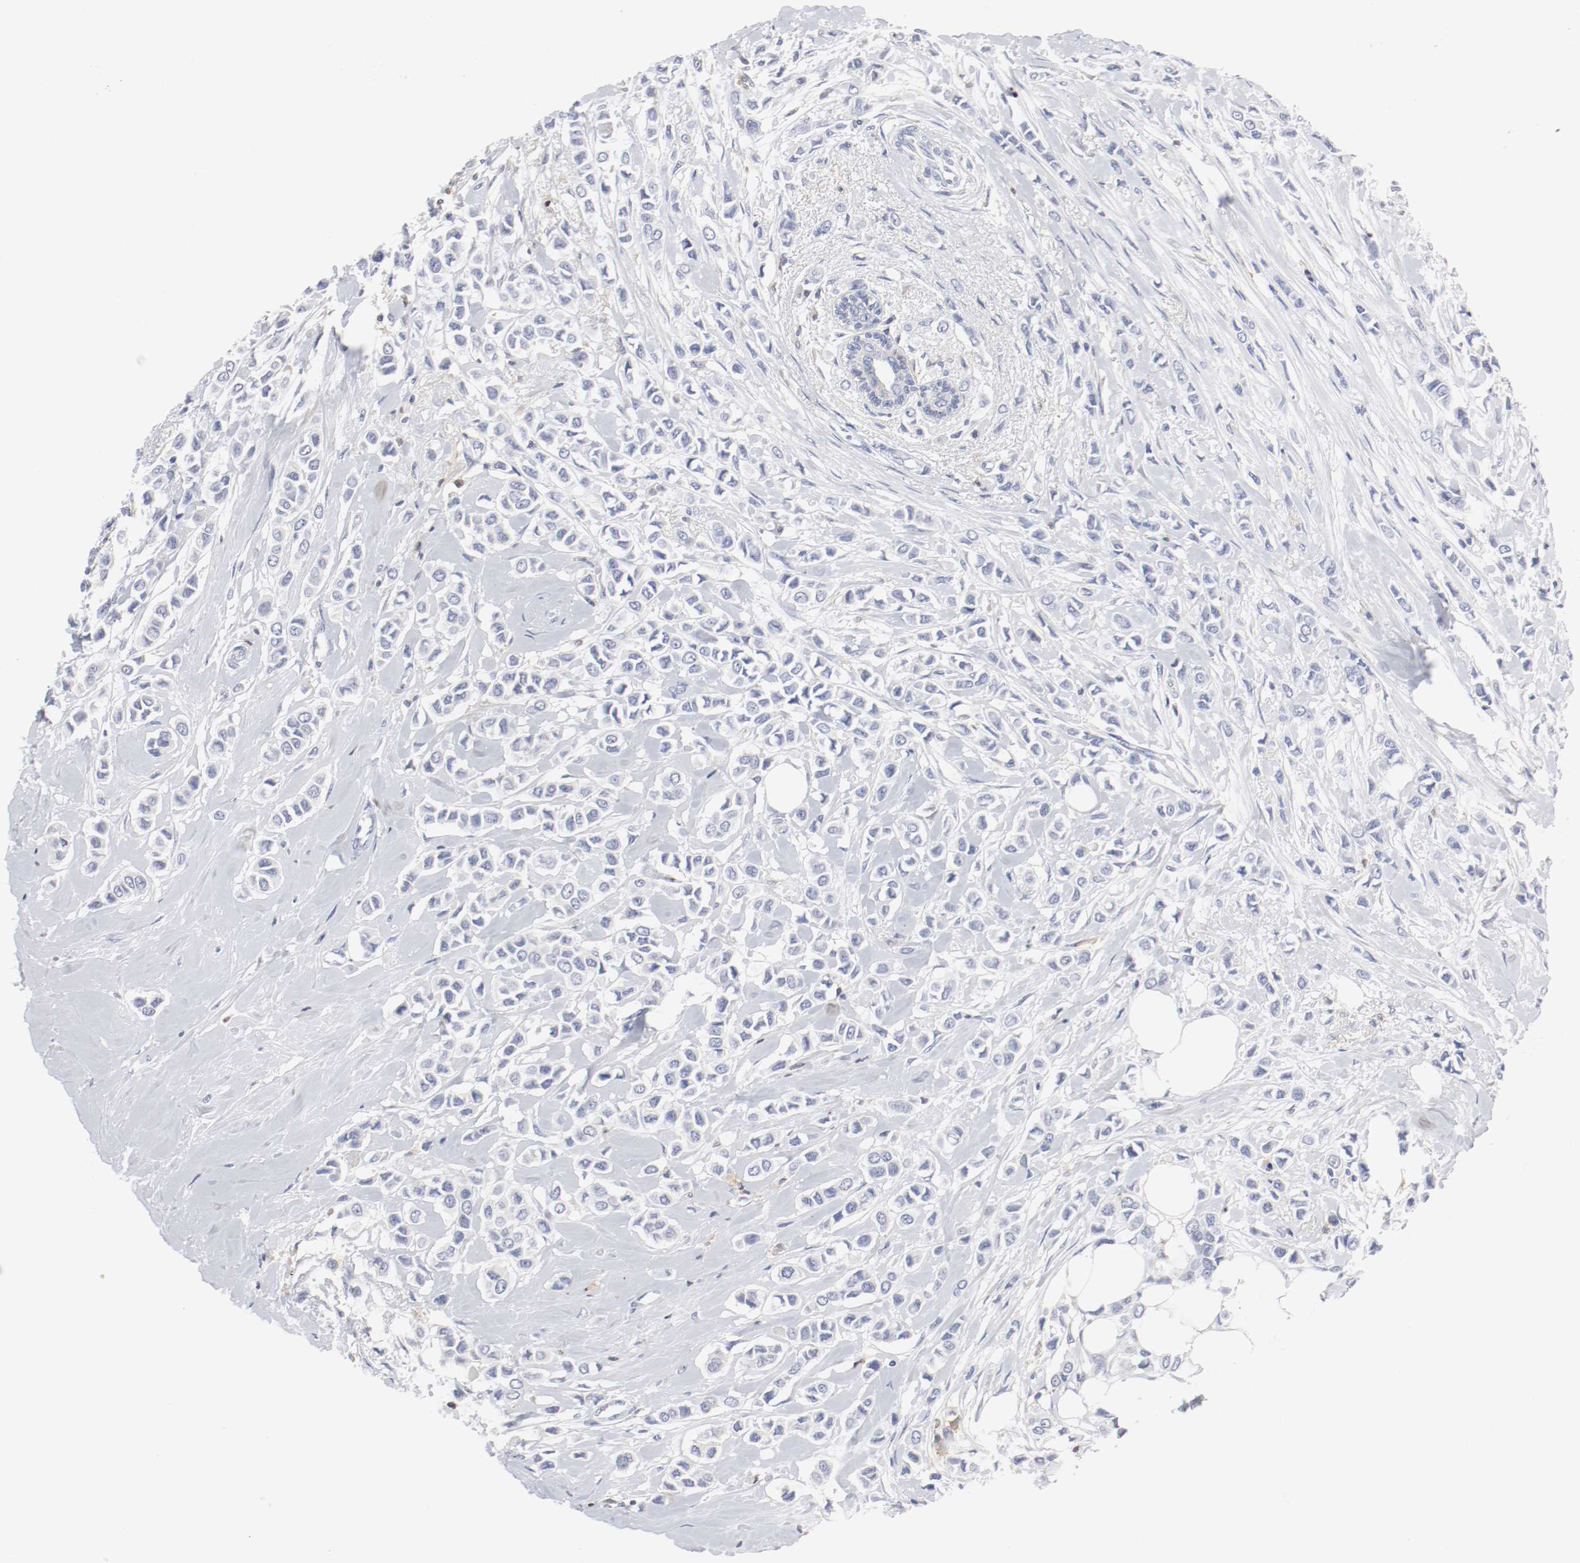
{"staining": {"intensity": "negative", "quantity": "none", "location": "none"}, "tissue": "breast cancer", "cell_type": "Tumor cells", "image_type": "cancer", "snomed": [{"axis": "morphology", "description": "Lobular carcinoma"}, {"axis": "topography", "description": "Breast"}], "caption": "A high-resolution image shows immunohistochemistry (IHC) staining of breast cancer (lobular carcinoma), which displays no significant expression in tumor cells.", "gene": "ITGAX", "patient": {"sex": "female", "age": 51}}